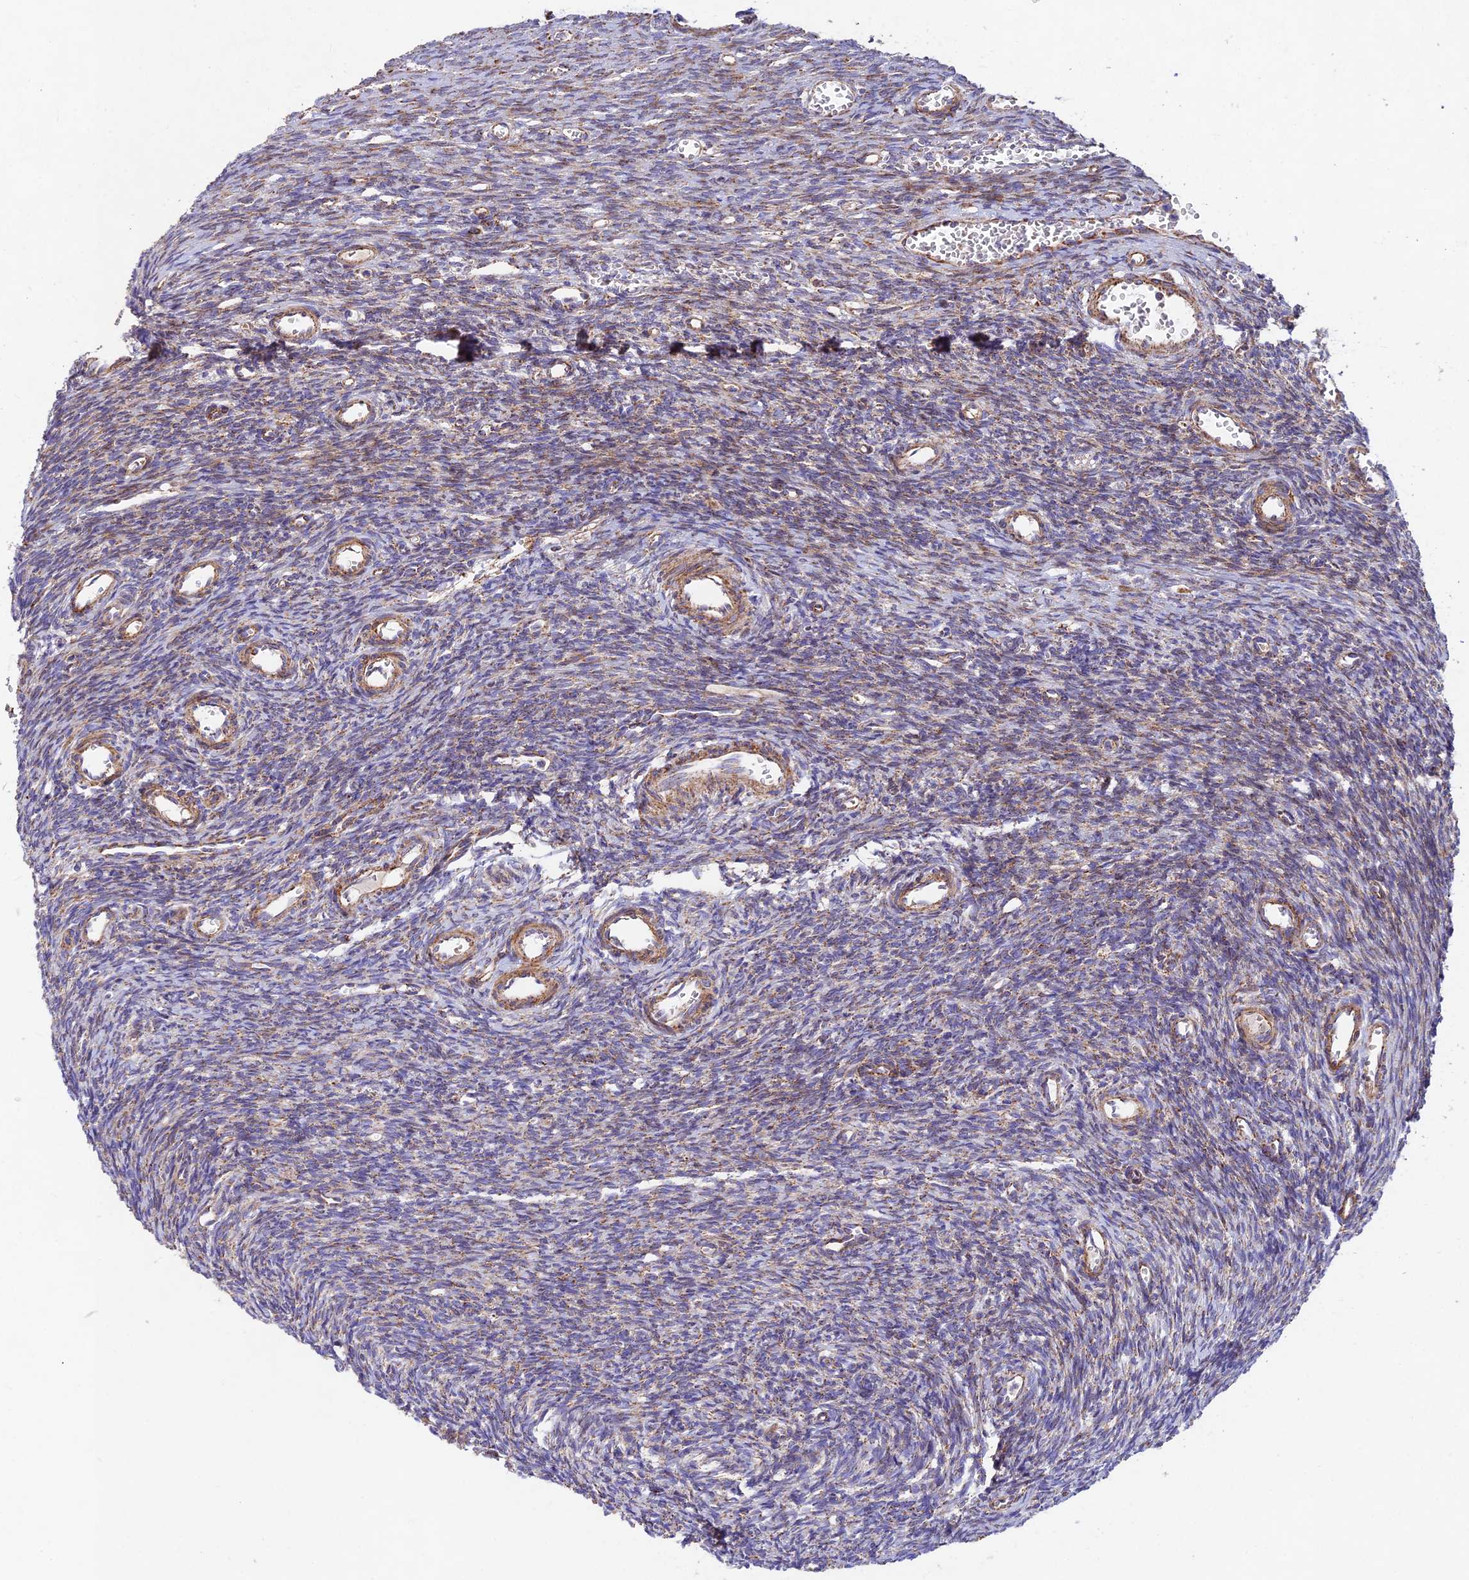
{"staining": {"intensity": "weak", "quantity": "25%-75%", "location": "cytoplasmic/membranous"}, "tissue": "ovary", "cell_type": "Ovarian stroma cells", "image_type": "normal", "snomed": [{"axis": "morphology", "description": "Normal tissue, NOS"}, {"axis": "topography", "description": "Ovary"}], "caption": "Human ovary stained with a brown dye displays weak cytoplasmic/membranous positive positivity in approximately 25%-75% of ovarian stroma cells.", "gene": "KHDC3L", "patient": {"sex": "female", "age": 39}}